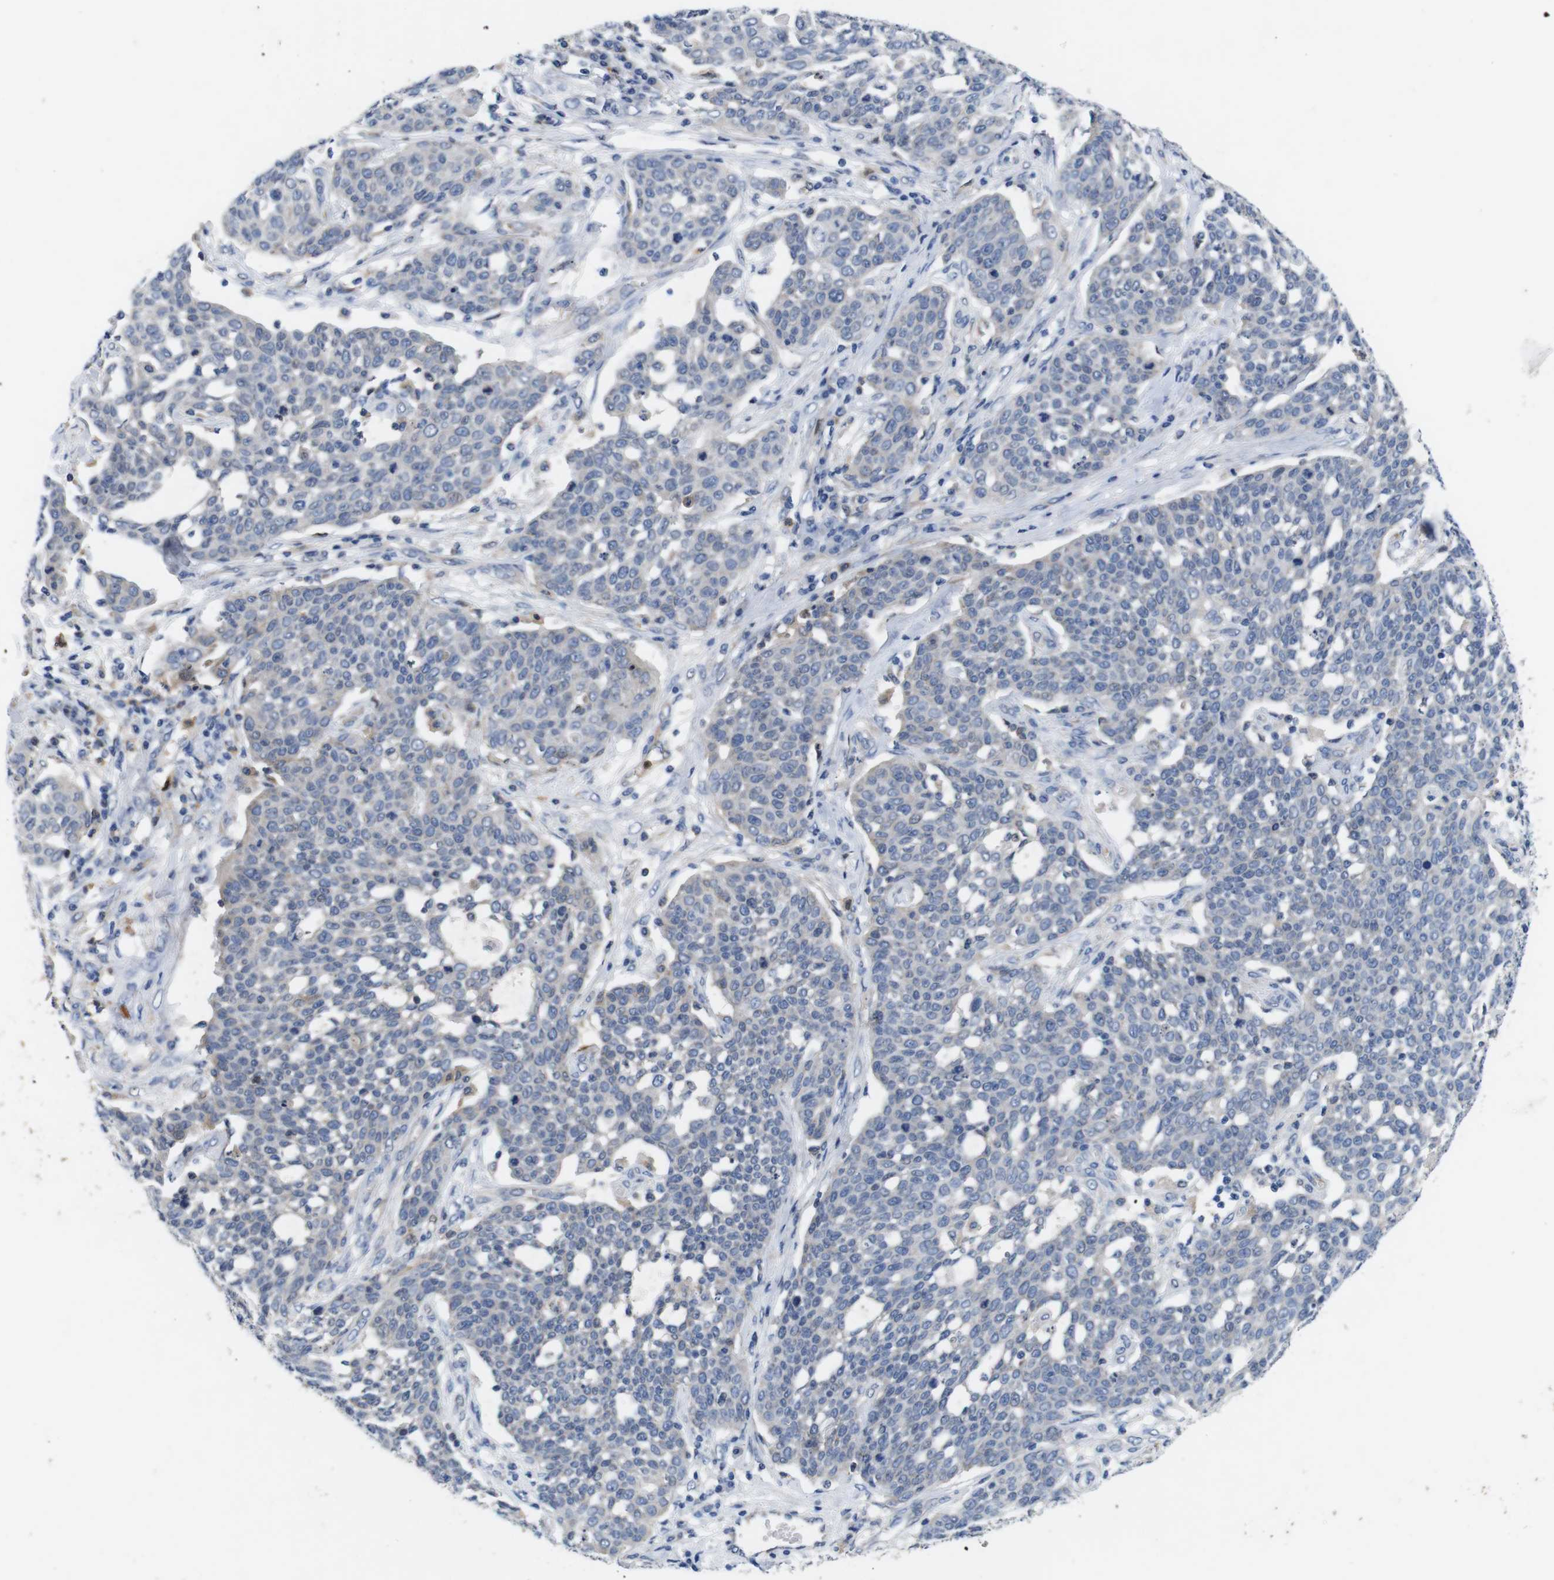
{"staining": {"intensity": "negative", "quantity": "none", "location": "none"}, "tissue": "cervical cancer", "cell_type": "Tumor cells", "image_type": "cancer", "snomed": [{"axis": "morphology", "description": "Squamous cell carcinoma, NOS"}, {"axis": "topography", "description": "Cervix"}], "caption": "Tumor cells show no significant protein staining in cervical squamous cell carcinoma.", "gene": "C1RL", "patient": {"sex": "female", "age": 34}}